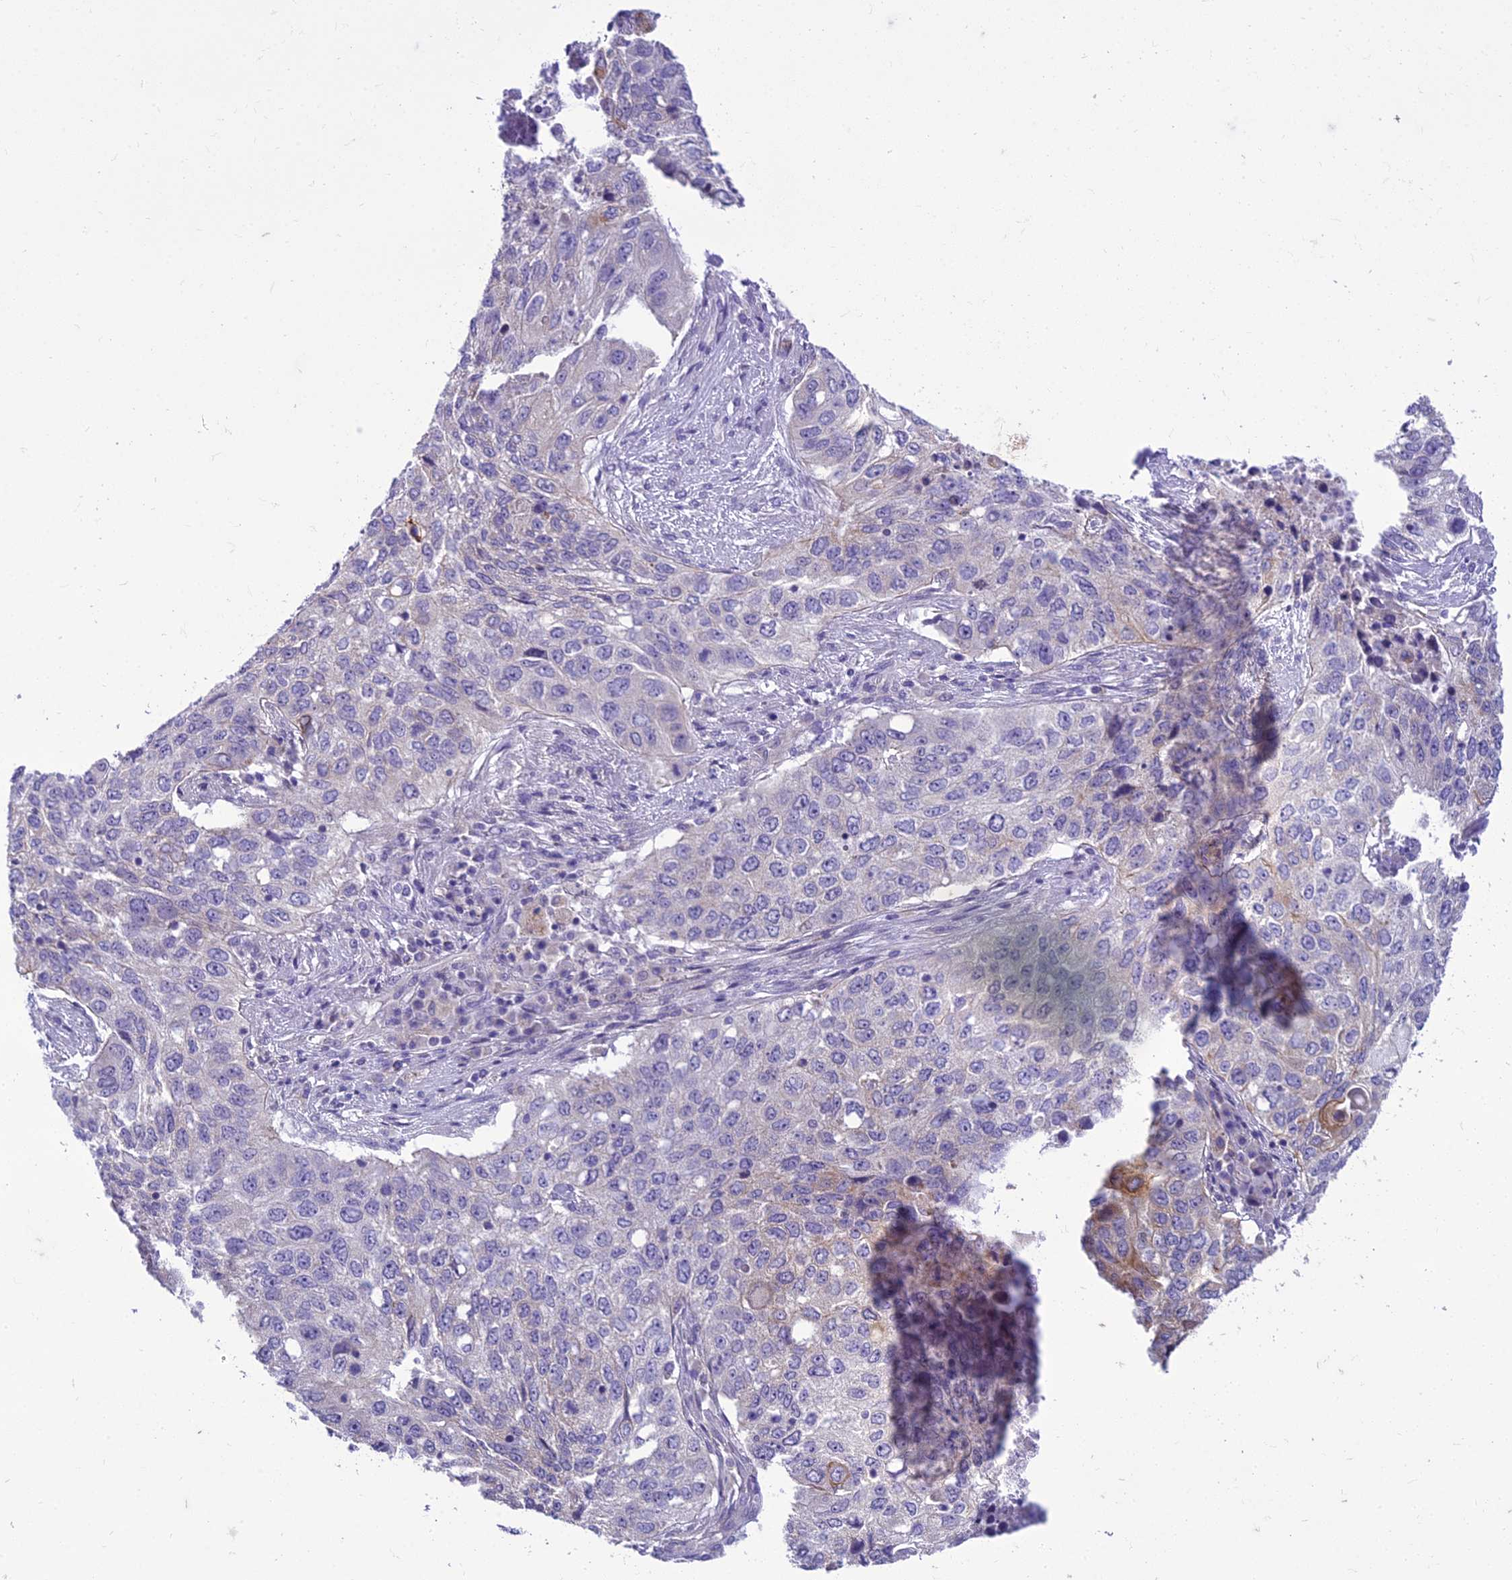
{"staining": {"intensity": "negative", "quantity": "none", "location": "none"}, "tissue": "lung cancer", "cell_type": "Tumor cells", "image_type": "cancer", "snomed": [{"axis": "morphology", "description": "Squamous cell carcinoma, NOS"}, {"axis": "topography", "description": "Lung"}], "caption": "Tumor cells are negative for protein expression in human lung squamous cell carcinoma. (DAB (3,3'-diaminobenzidine) immunohistochemistry visualized using brightfield microscopy, high magnification).", "gene": "SCRT1", "patient": {"sex": "female", "age": 63}}